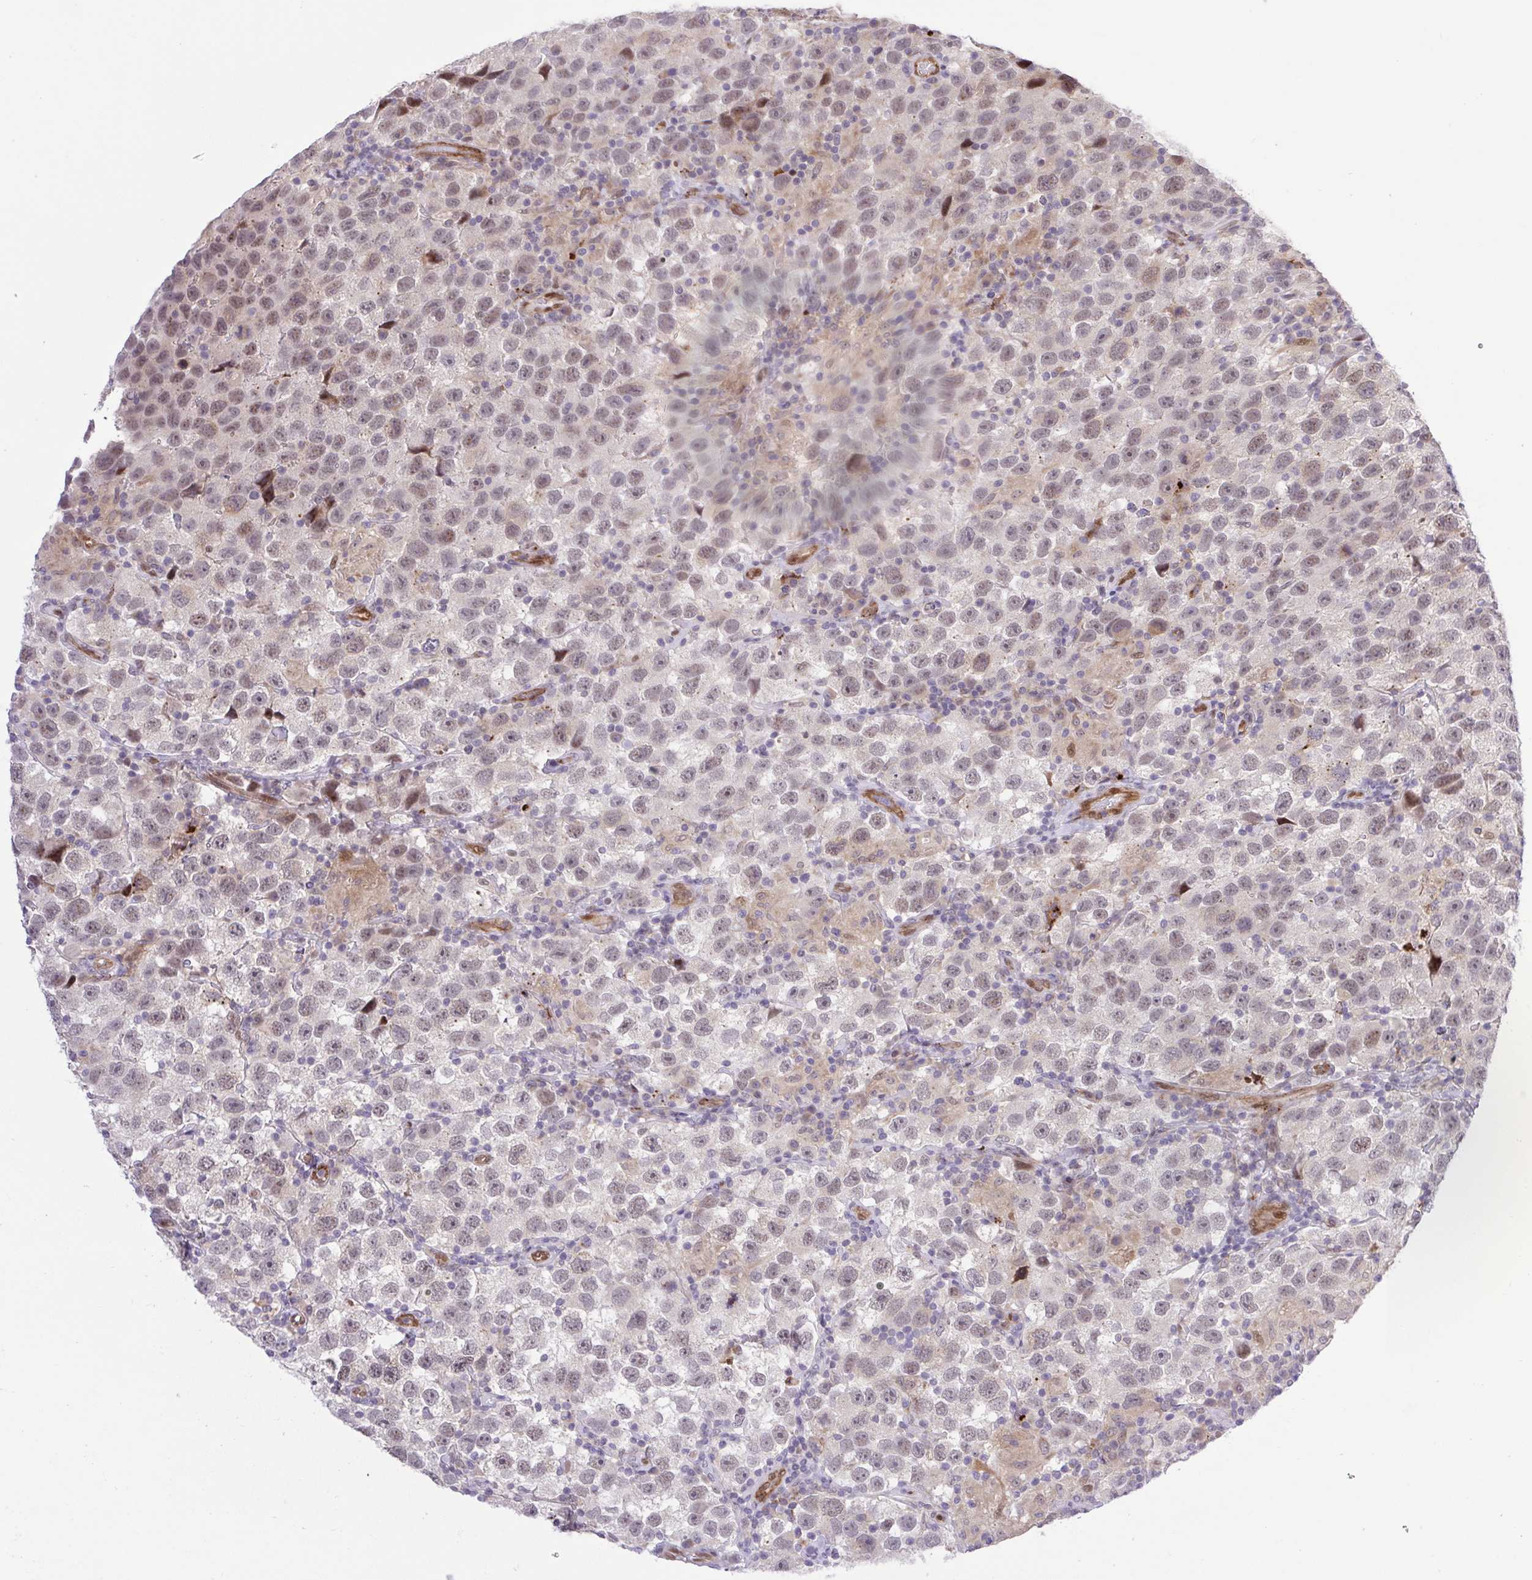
{"staining": {"intensity": "weak", "quantity": "25%-75%", "location": "nuclear"}, "tissue": "testis cancer", "cell_type": "Tumor cells", "image_type": "cancer", "snomed": [{"axis": "morphology", "description": "Seminoma, NOS"}, {"axis": "topography", "description": "Testis"}], "caption": "This is a photomicrograph of IHC staining of testis cancer, which shows weak staining in the nuclear of tumor cells.", "gene": "ERG", "patient": {"sex": "male", "age": 26}}